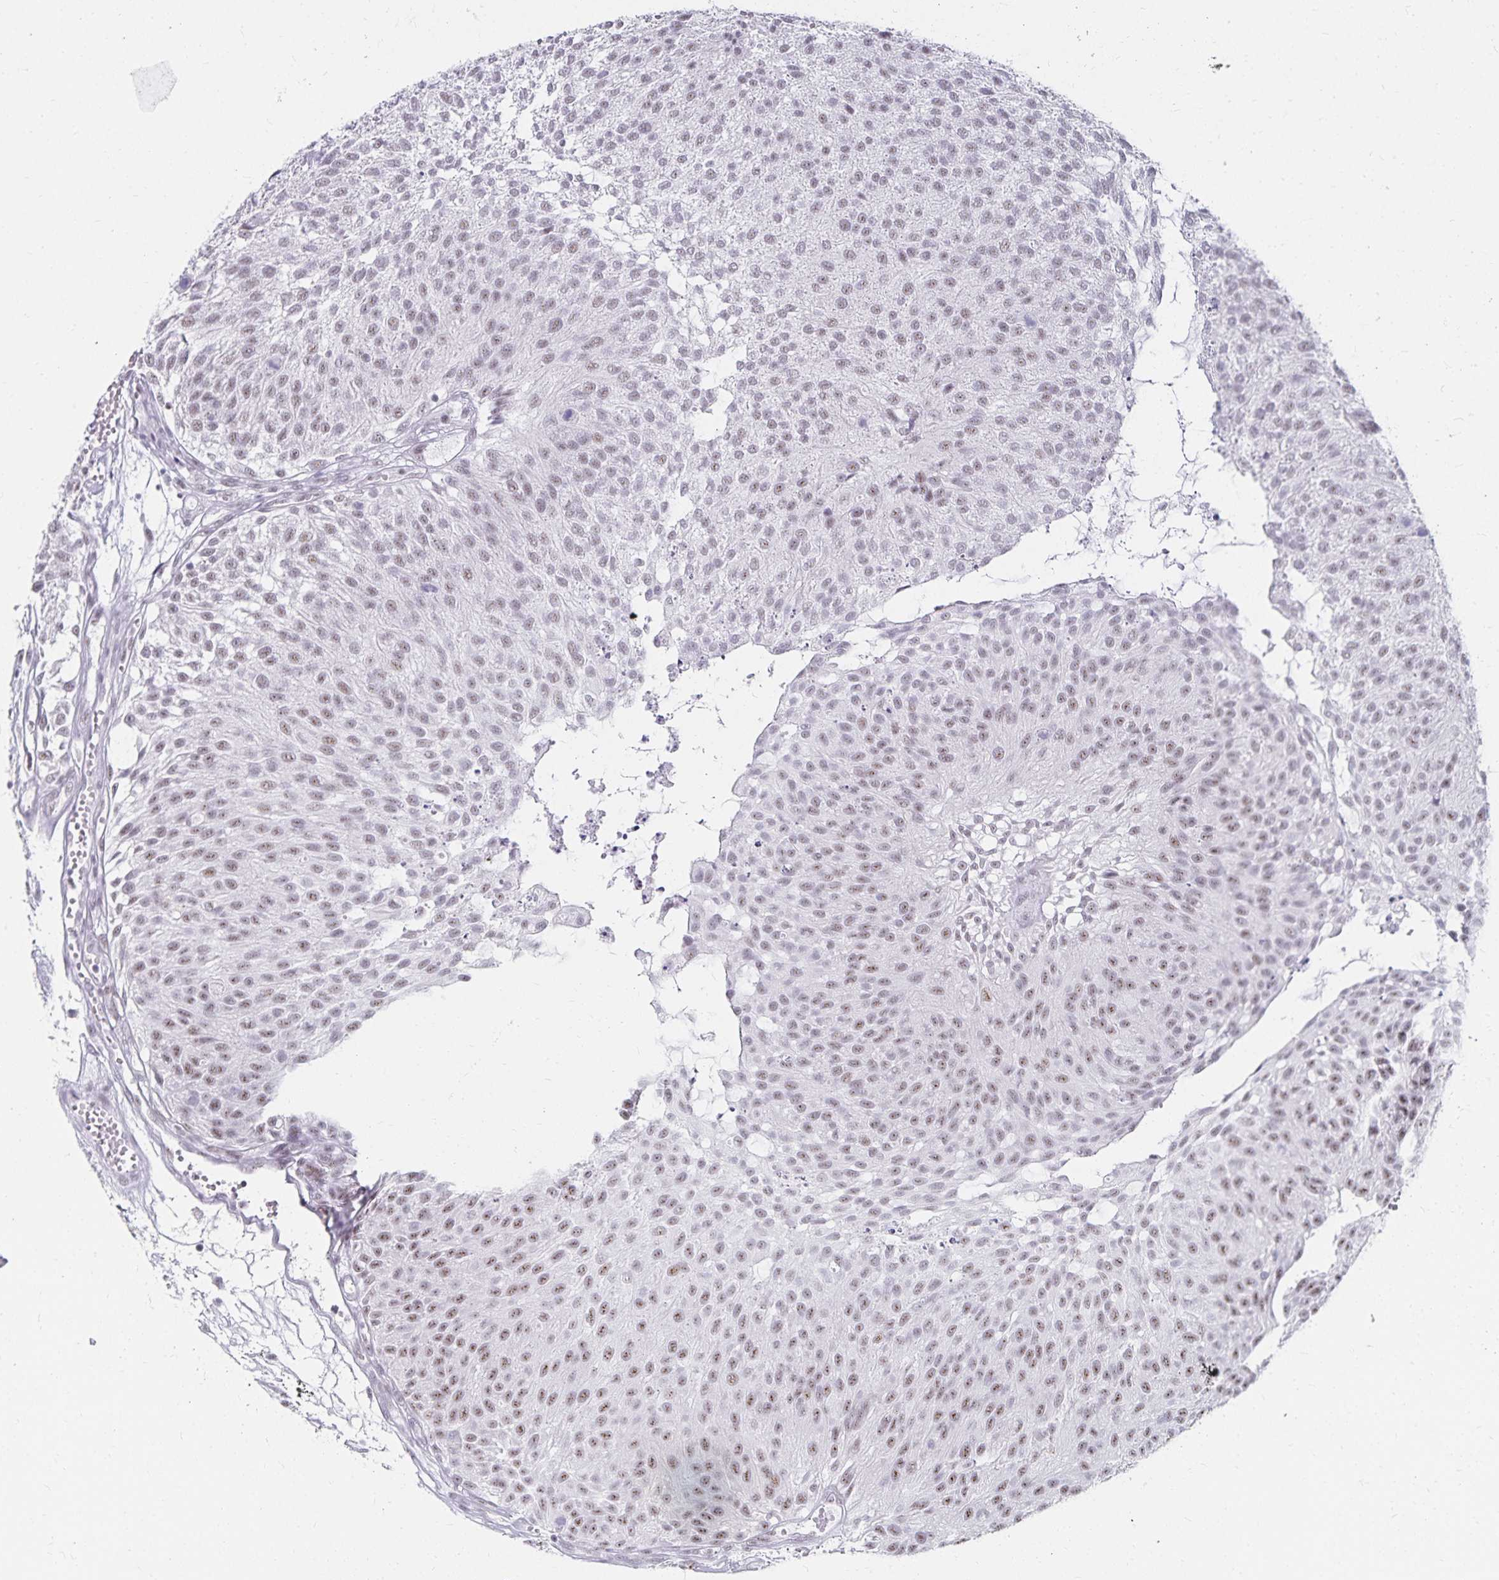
{"staining": {"intensity": "moderate", "quantity": "25%-75%", "location": "nuclear"}, "tissue": "urothelial cancer", "cell_type": "Tumor cells", "image_type": "cancer", "snomed": [{"axis": "morphology", "description": "Urothelial carcinoma, NOS"}, {"axis": "topography", "description": "Urinary bladder"}], "caption": "This is an image of immunohistochemistry staining of urothelial cancer, which shows moderate expression in the nuclear of tumor cells.", "gene": "C20orf85", "patient": {"sex": "male", "age": 84}}